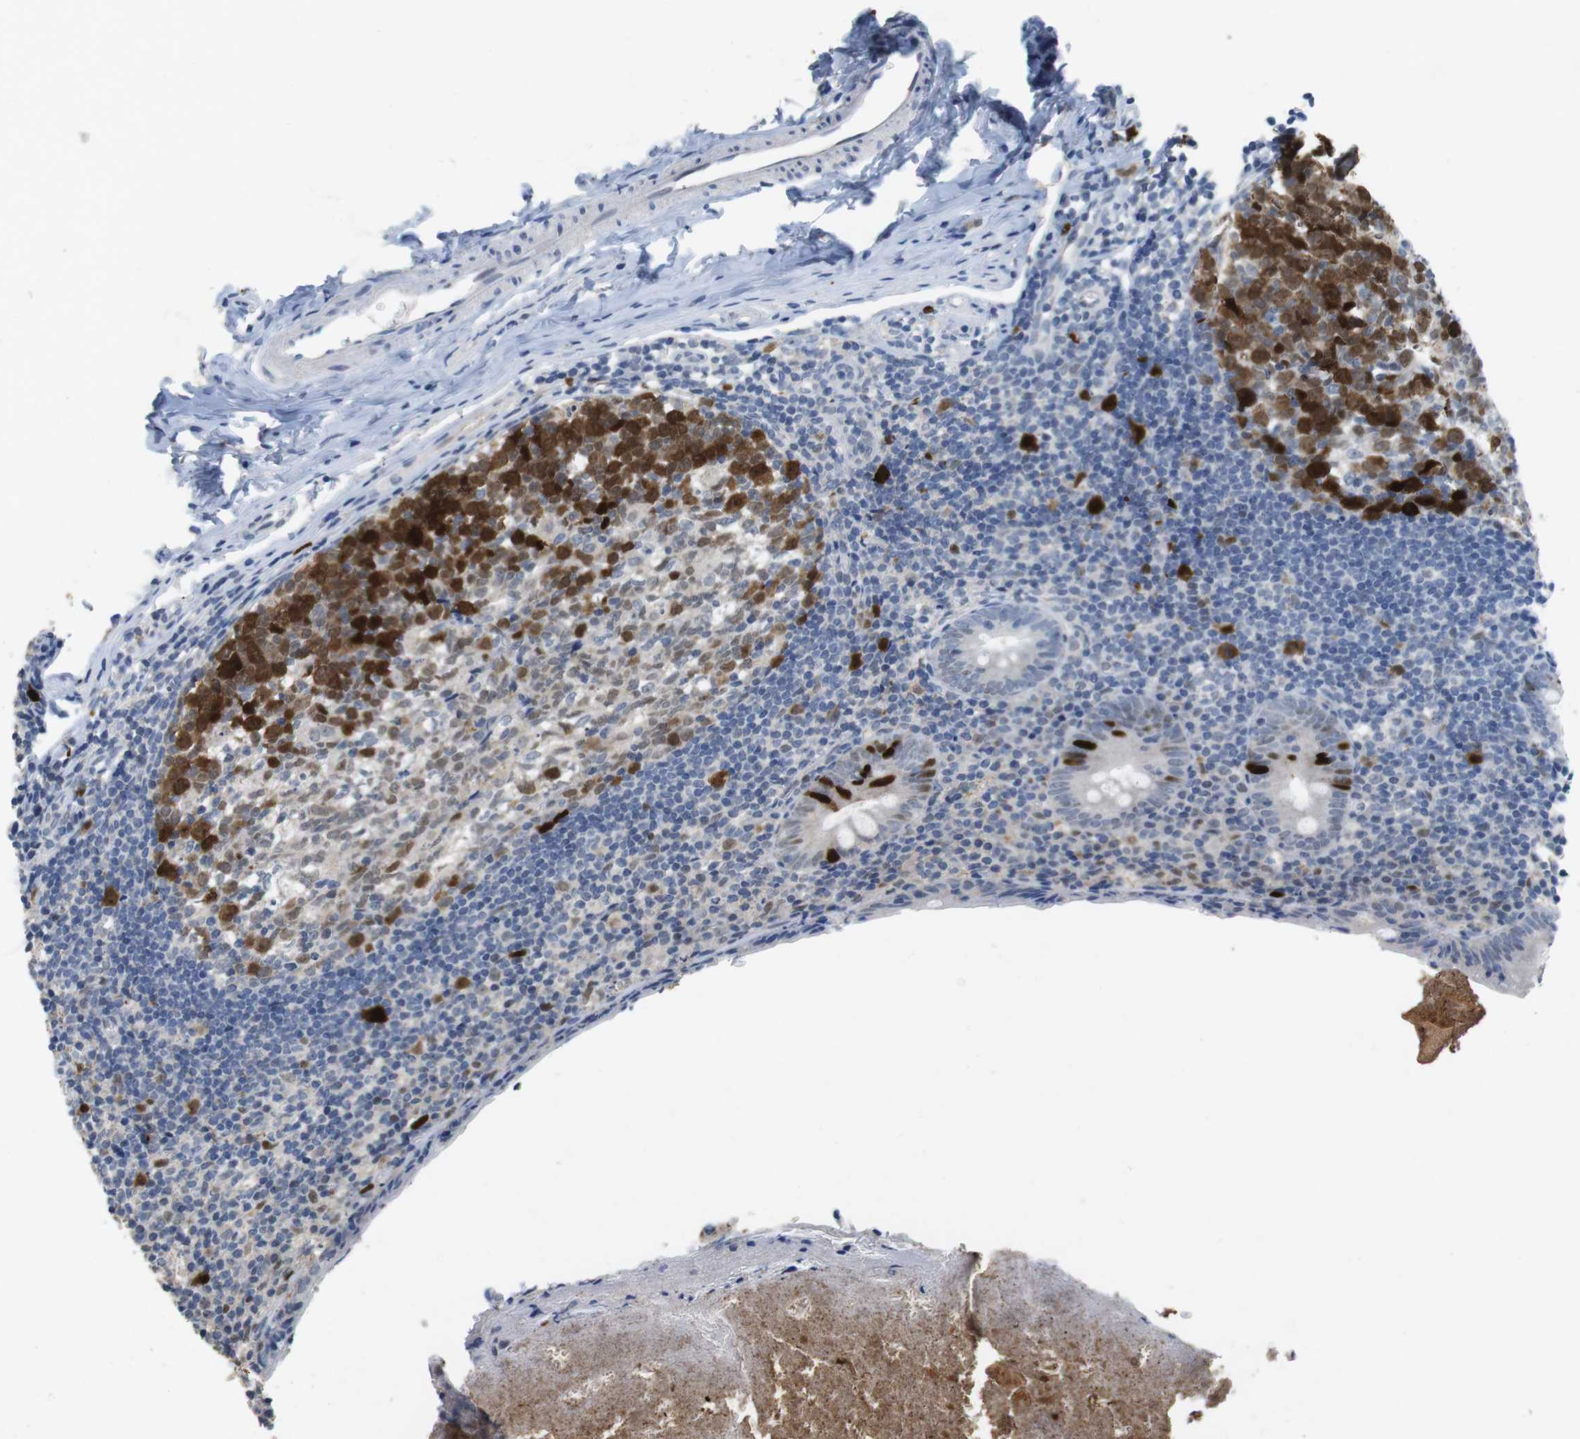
{"staining": {"intensity": "strong", "quantity": "<25%", "location": "nuclear"}, "tissue": "appendix", "cell_type": "Glandular cells", "image_type": "normal", "snomed": [{"axis": "morphology", "description": "Normal tissue, NOS"}, {"axis": "topography", "description": "Appendix"}], "caption": "Normal appendix reveals strong nuclear staining in about <25% of glandular cells (DAB = brown stain, brightfield microscopy at high magnification)..", "gene": "KPNA2", "patient": {"sex": "female", "age": 10}}